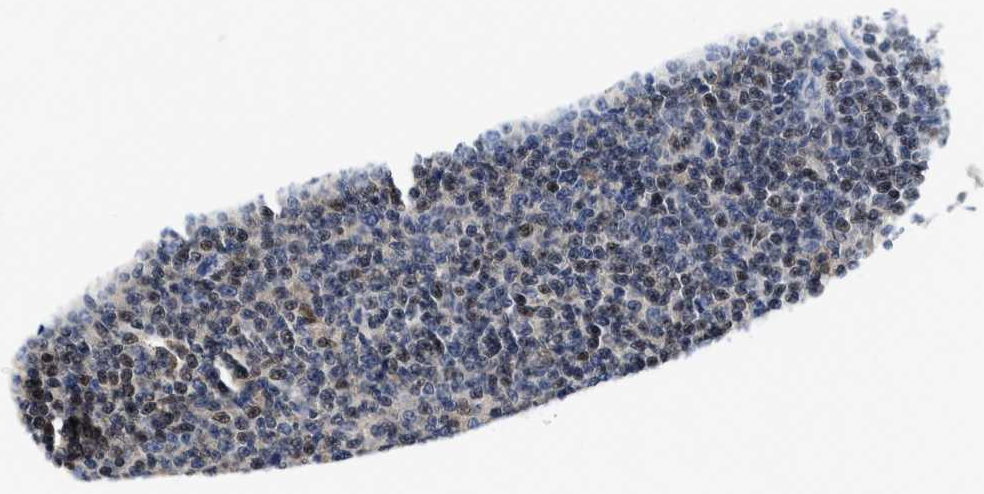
{"staining": {"intensity": "weak", "quantity": "25%-75%", "location": "nuclear"}, "tissue": "lymphoma", "cell_type": "Tumor cells", "image_type": "cancer", "snomed": [{"axis": "morphology", "description": "Malignant lymphoma, non-Hodgkin's type, Low grade"}, {"axis": "topography", "description": "Lymph node"}], "caption": "A high-resolution image shows immunohistochemistry staining of low-grade malignant lymphoma, non-Hodgkin's type, which demonstrates weak nuclear positivity in about 25%-75% of tumor cells.", "gene": "KIF12", "patient": {"sex": "male", "age": 66}}